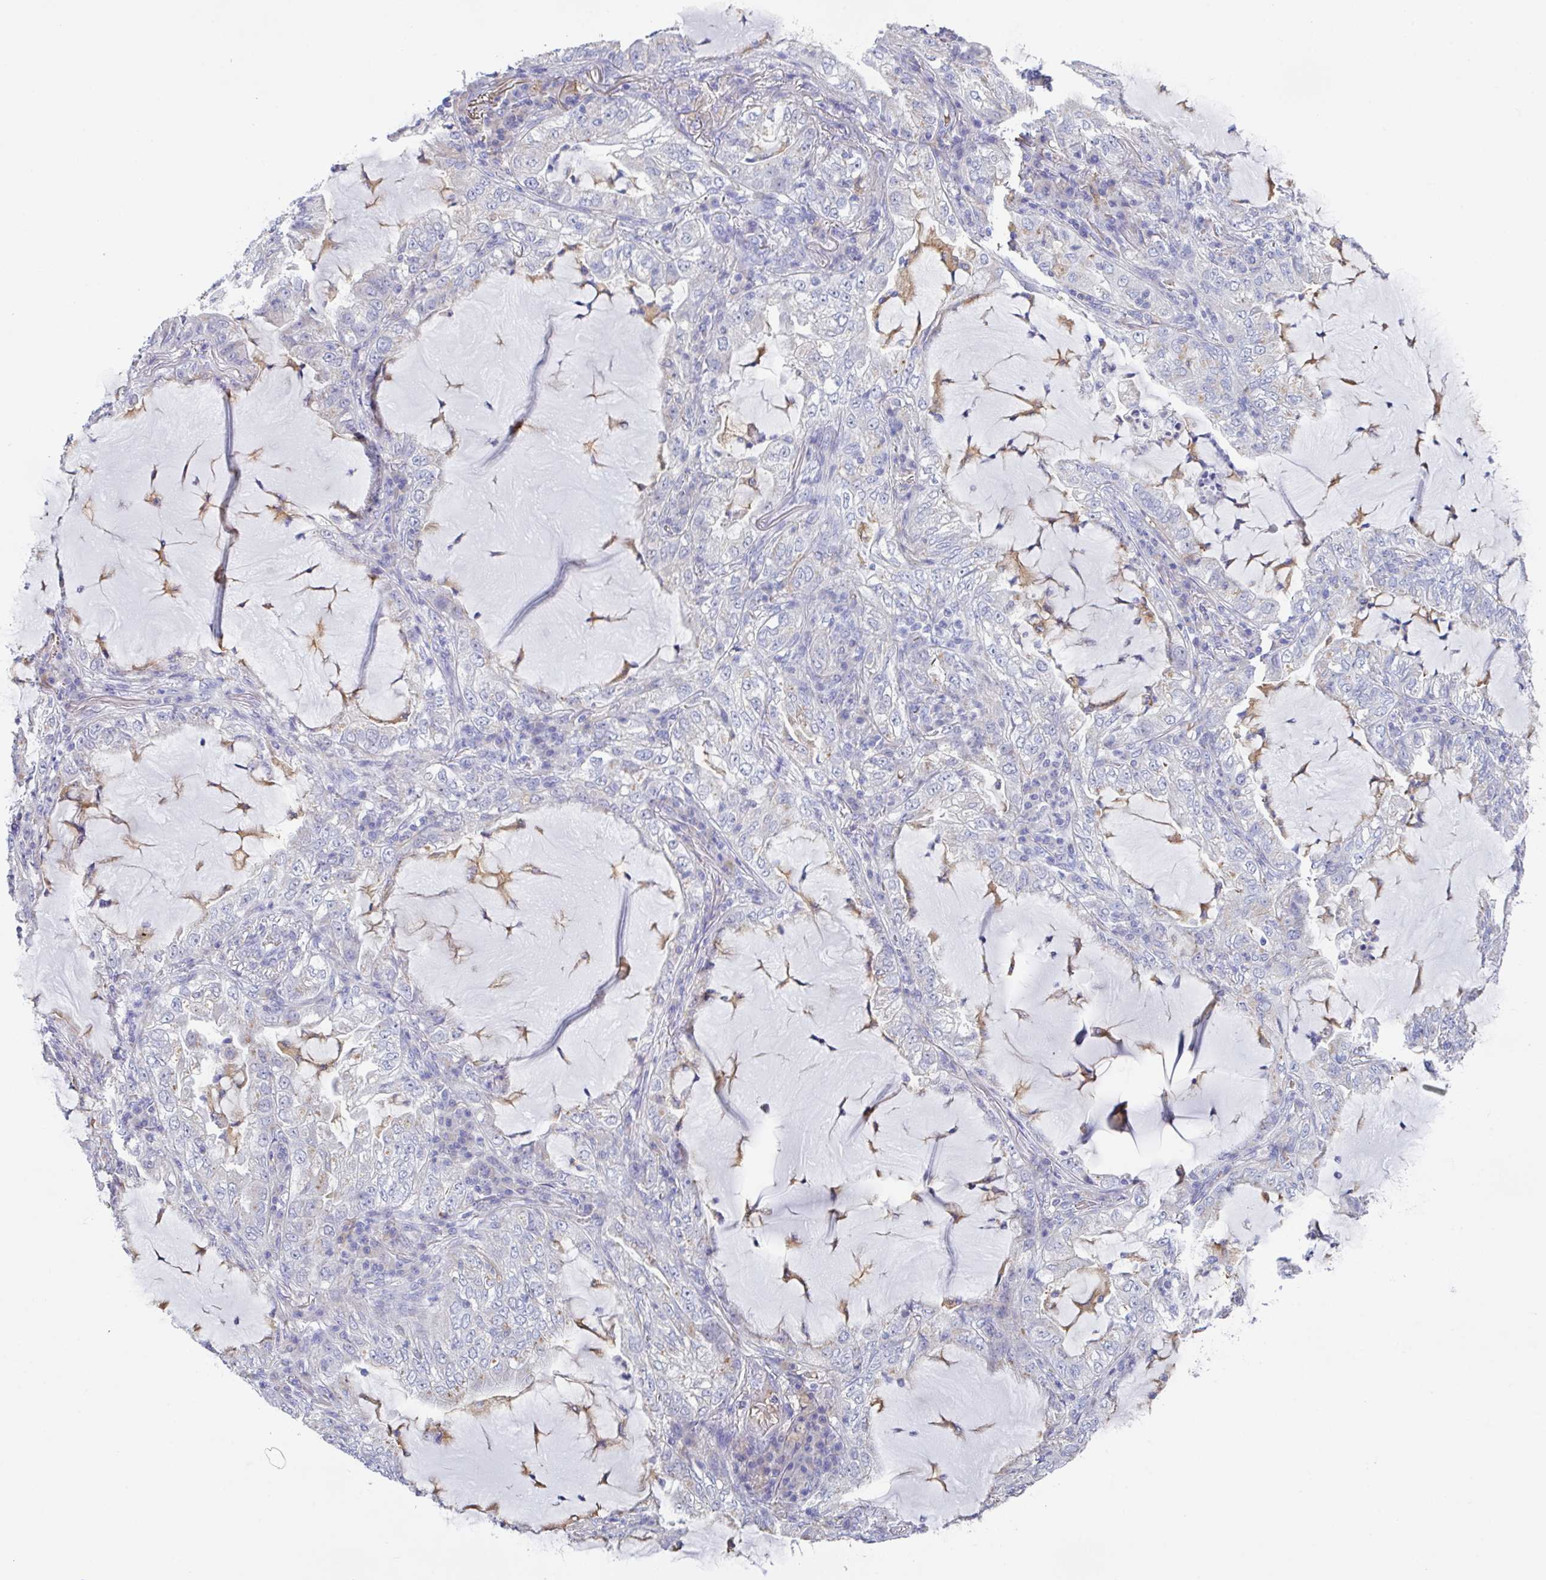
{"staining": {"intensity": "negative", "quantity": "none", "location": "none"}, "tissue": "lung cancer", "cell_type": "Tumor cells", "image_type": "cancer", "snomed": [{"axis": "morphology", "description": "Adenocarcinoma, NOS"}, {"axis": "topography", "description": "Lung"}], "caption": "Immunohistochemistry image of lung cancer (adenocarcinoma) stained for a protein (brown), which exhibits no positivity in tumor cells.", "gene": "TFAP2C", "patient": {"sex": "female", "age": 73}}